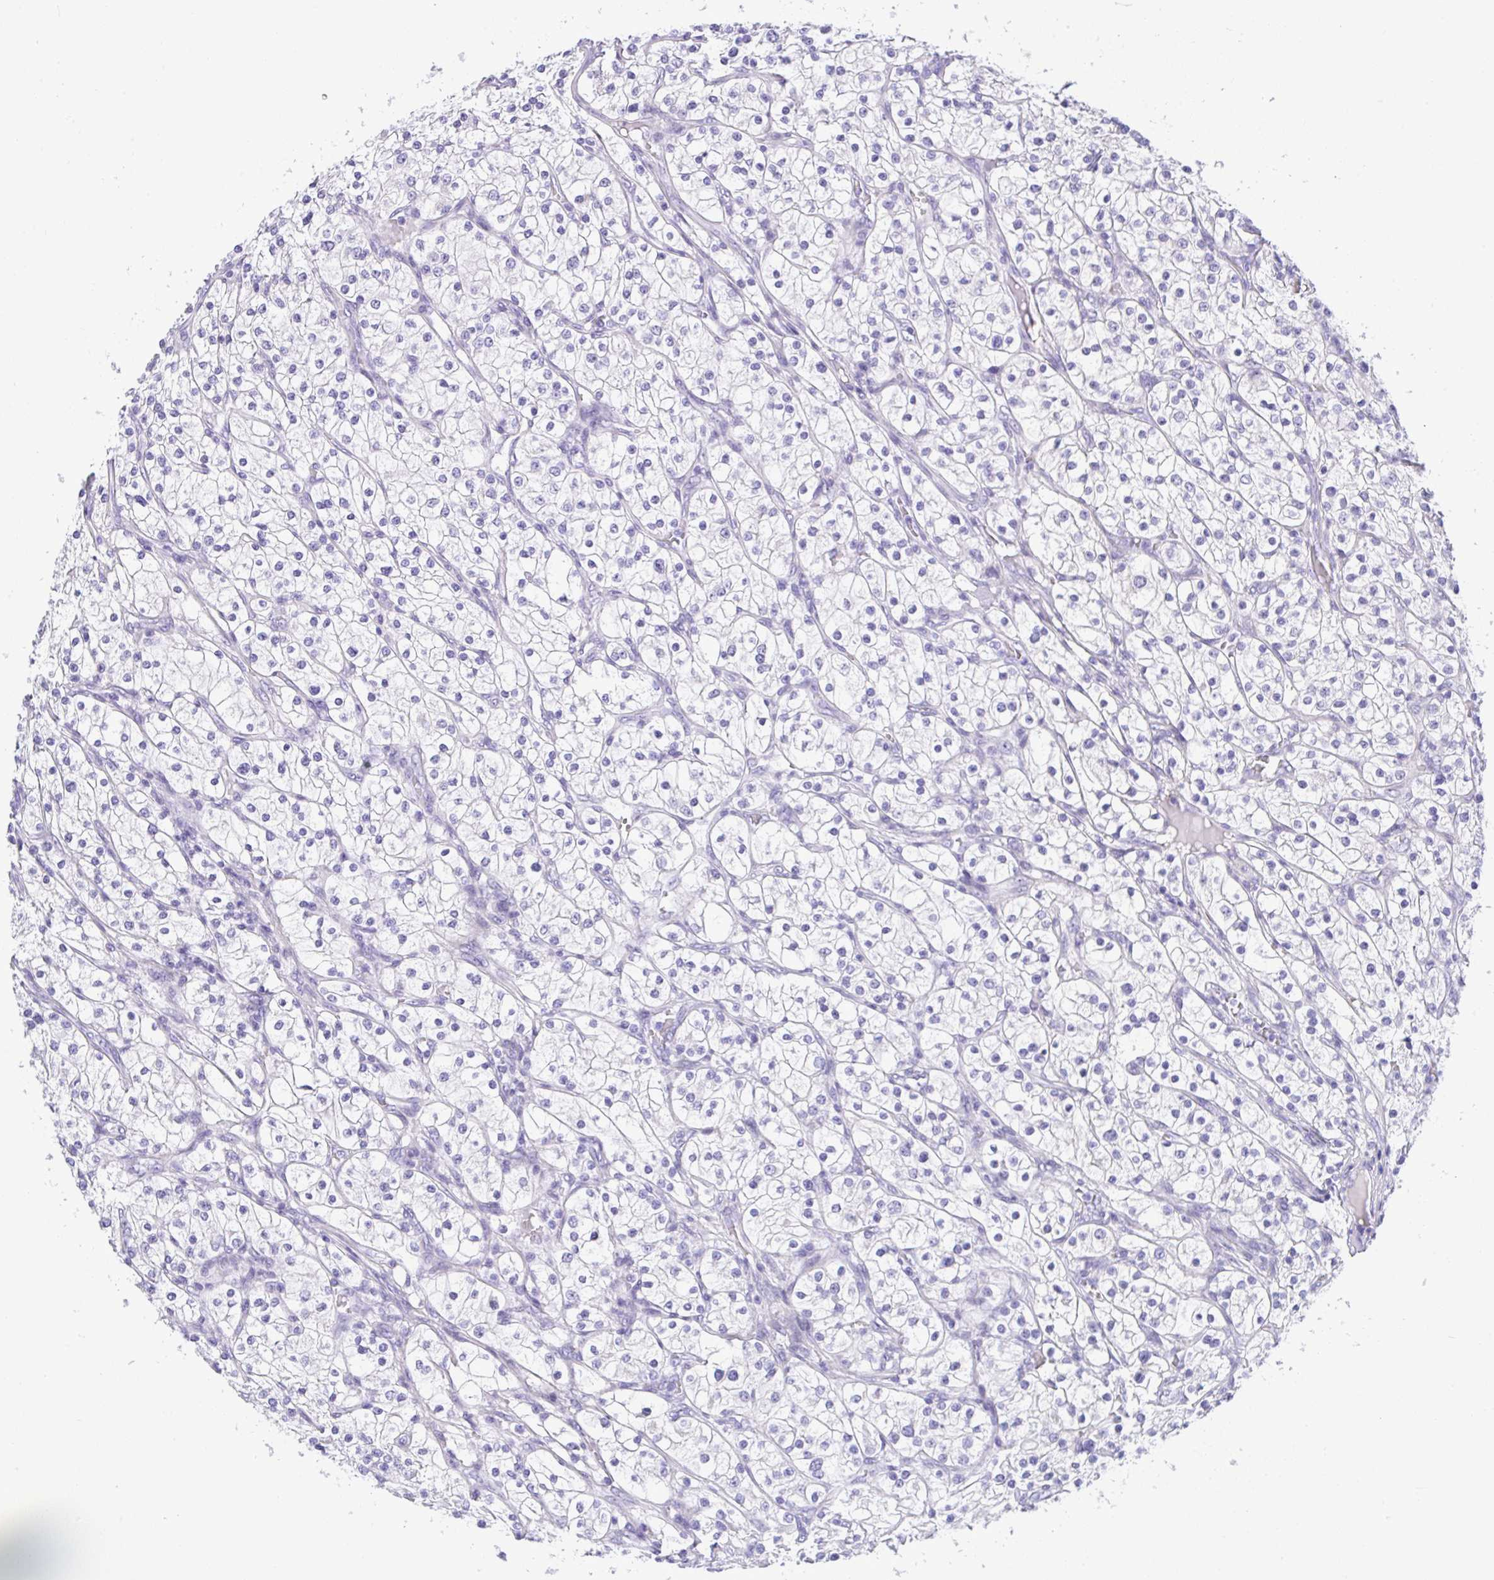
{"staining": {"intensity": "negative", "quantity": "none", "location": "none"}, "tissue": "renal cancer", "cell_type": "Tumor cells", "image_type": "cancer", "snomed": [{"axis": "morphology", "description": "Adenocarcinoma, NOS"}, {"axis": "topography", "description": "Kidney"}], "caption": "A high-resolution photomicrograph shows immunohistochemistry staining of renal adenocarcinoma, which displays no significant staining in tumor cells.", "gene": "YBX2", "patient": {"sex": "male", "age": 80}}